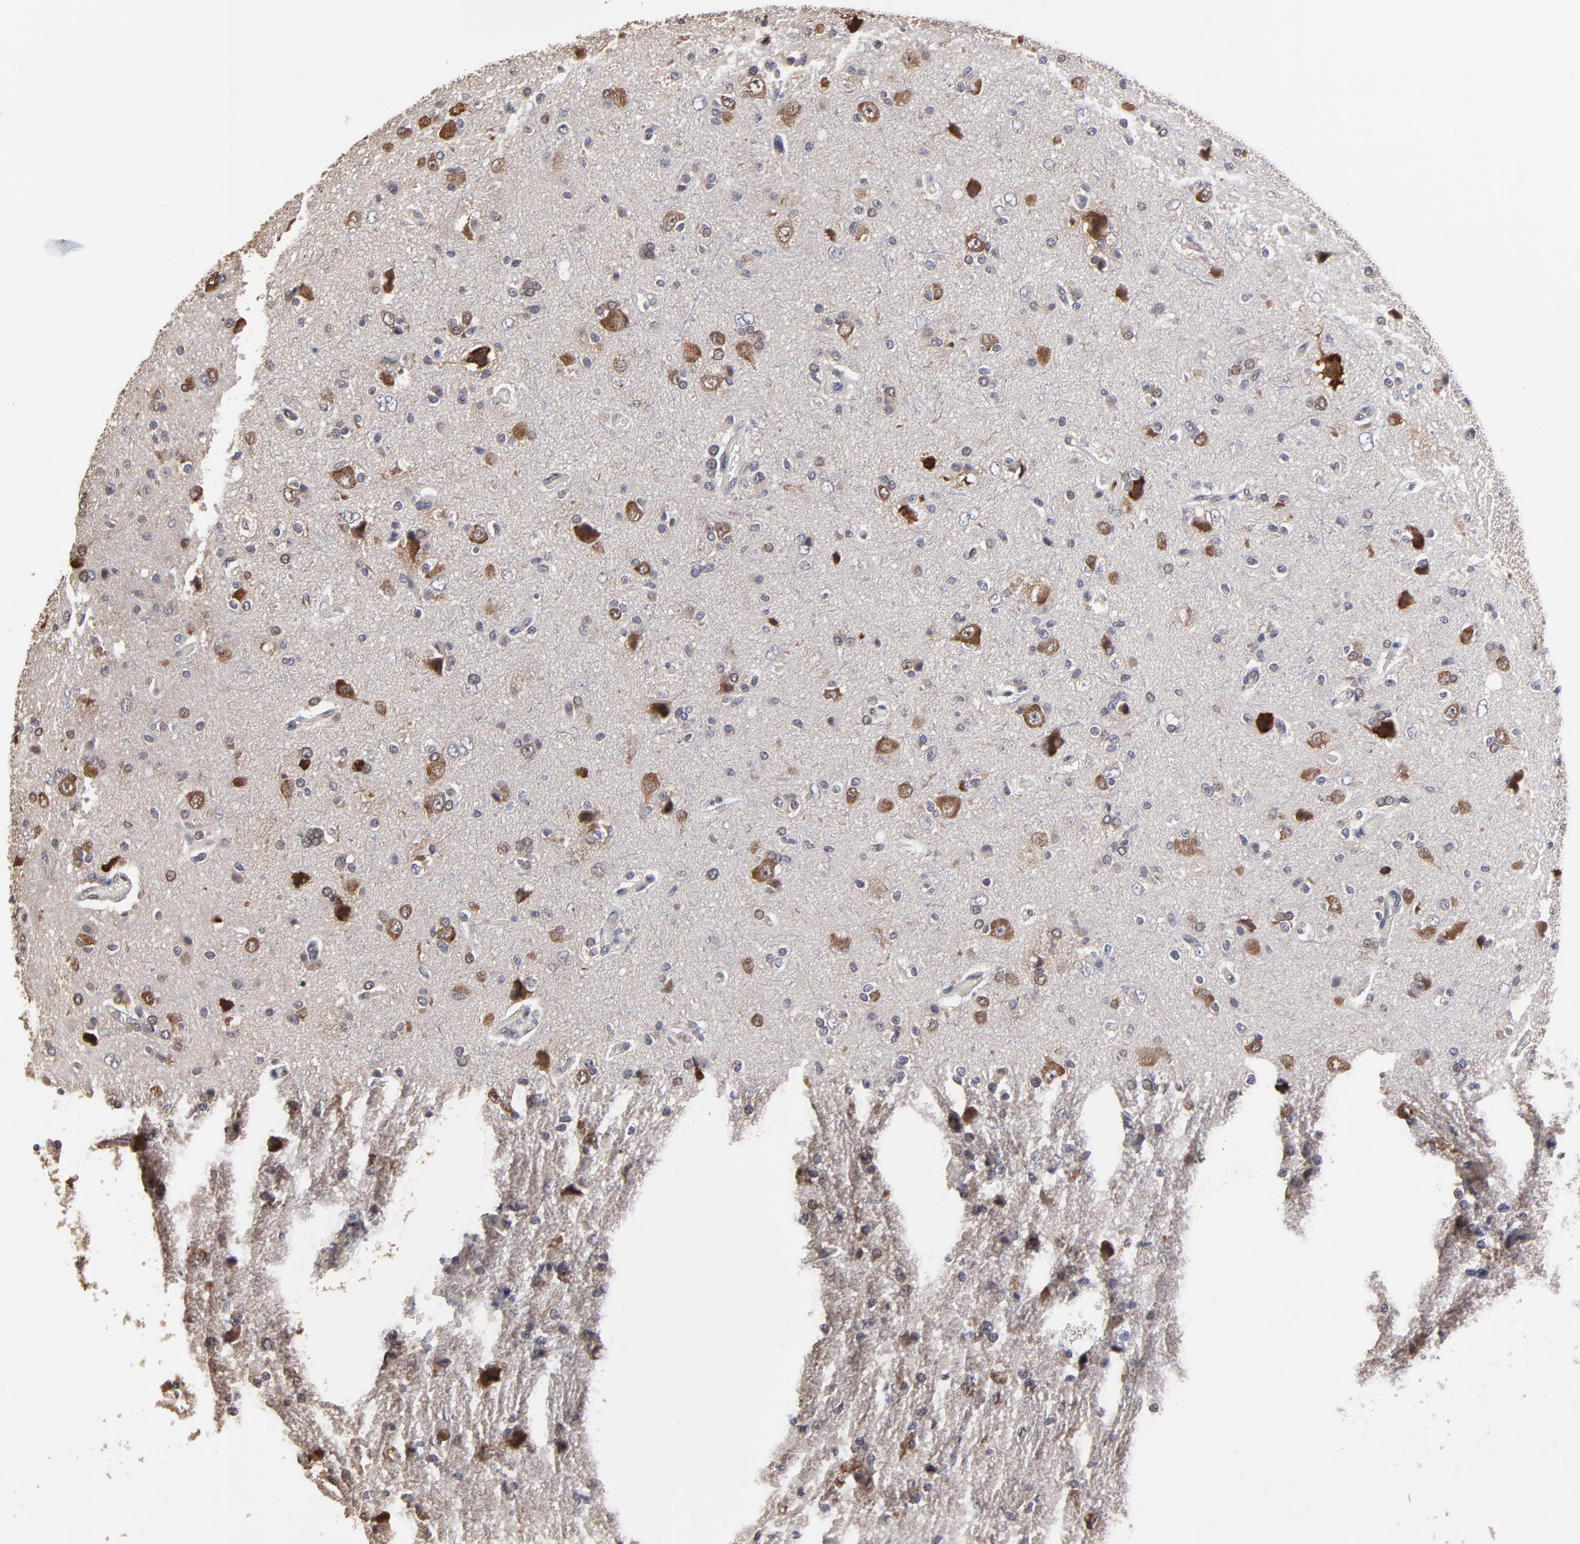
{"staining": {"intensity": "weak", "quantity": "25%-75%", "location": "cytoplasmic/membranous,nuclear"}, "tissue": "glioma", "cell_type": "Tumor cells", "image_type": "cancer", "snomed": [{"axis": "morphology", "description": "Glioma, malignant, High grade"}, {"axis": "topography", "description": "Brain"}], "caption": "IHC histopathology image of human glioma stained for a protein (brown), which demonstrates low levels of weak cytoplasmic/membranous and nuclear positivity in approximately 25%-75% of tumor cells.", "gene": "CCT2", "patient": {"sex": "male", "age": 47}}